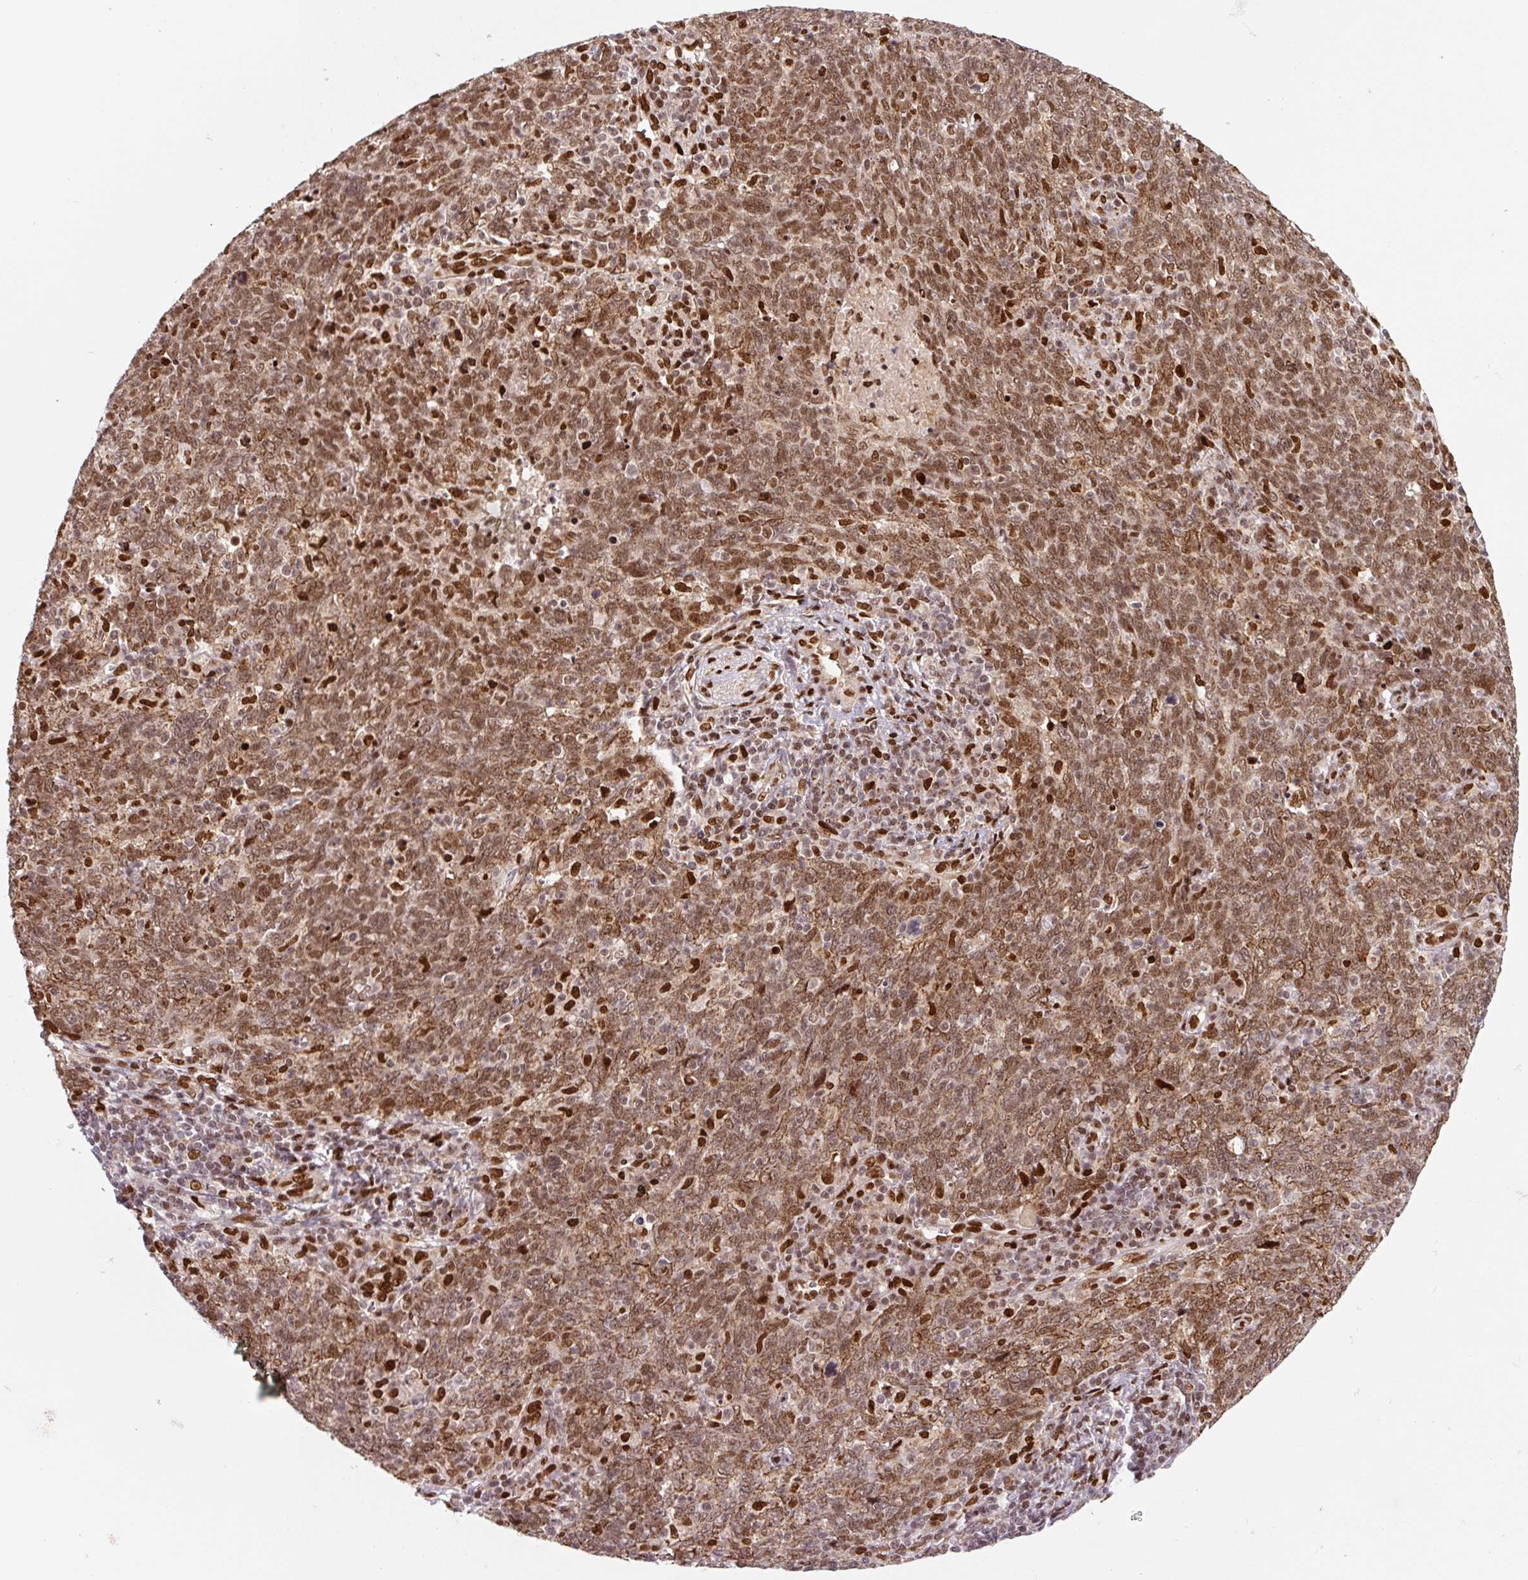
{"staining": {"intensity": "moderate", "quantity": ">75%", "location": "nuclear"}, "tissue": "lung cancer", "cell_type": "Tumor cells", "image_type": "cancer", "snomed": [{"axis": "morphology", "description": "Squamous cell carcinoma, NOS"}, {"axis": "topography", "description": "Lung"}], "caption": "This micrograph exhibits immunohistochemistry (IHC) staining of squamous cell carcinoma (lung), with medium moderate nuclear expression in approximately >75% of tumor cells.", "gene": "PYDC2", "patient": {"sex": "female", "age": 72}}